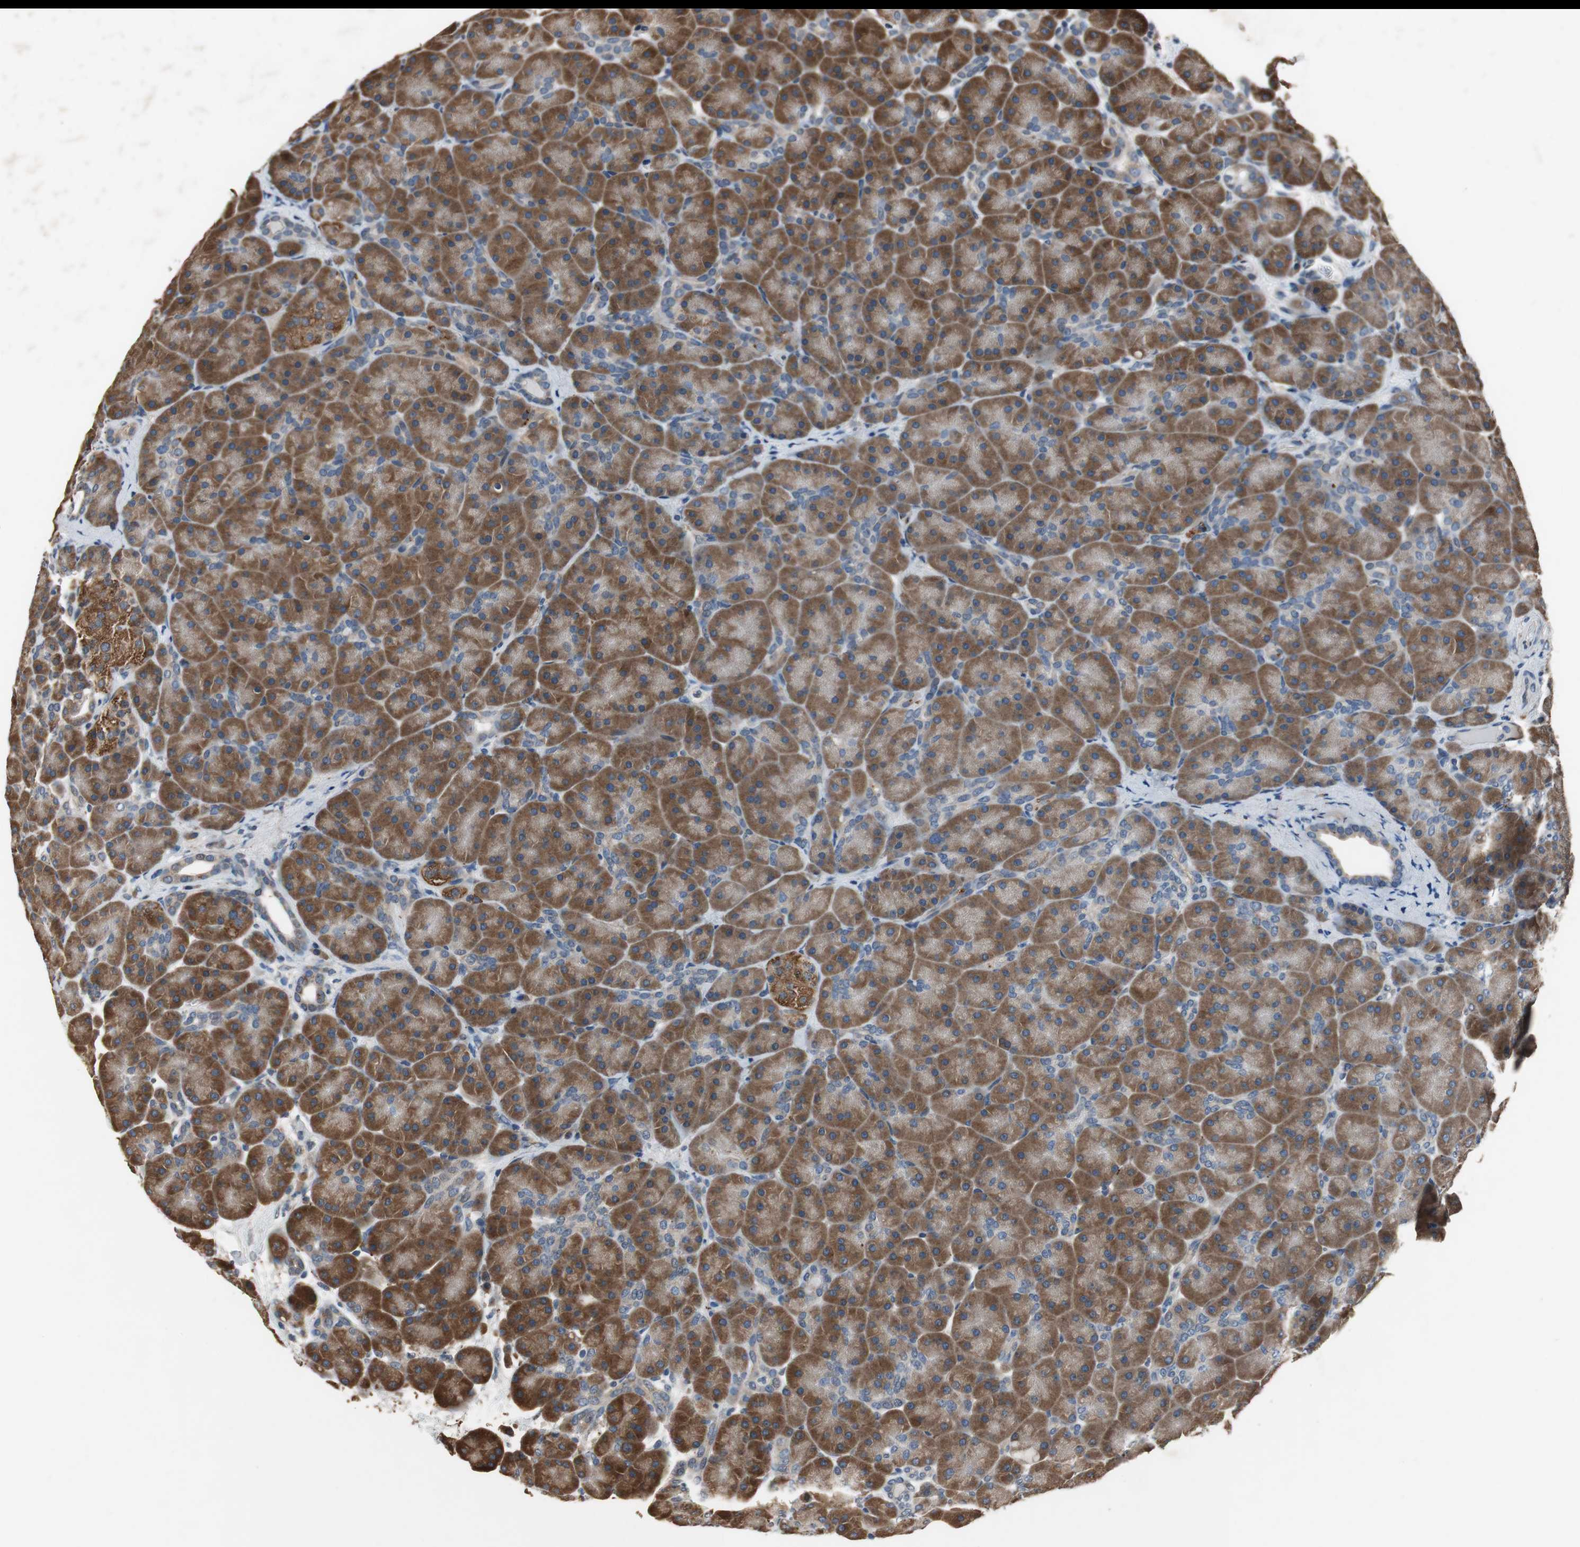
{"staining": {"intensity": "moderate", "quantity": "25%-75%", "location": "cytoplasmic/membranous"}, "tissue": "pancreas", "cell_type": "Exocrine glandular cells", "image_type": "normal", "snomed": [{"axis": "morphology", "description": "Normal tissue, NOS"}, {"axis": "topography", "description": "Pancreas"}], "caption": "Exocrine glandular cells exhibit medium levels of moderate cytoplasmic/membranous positivity in about 25%-75% of cells in normal pancreas. (IHC, brightfield microscopy, high magnification).", "gene": "PI4KB", "patient": {"sex": "male", "age": 66}}